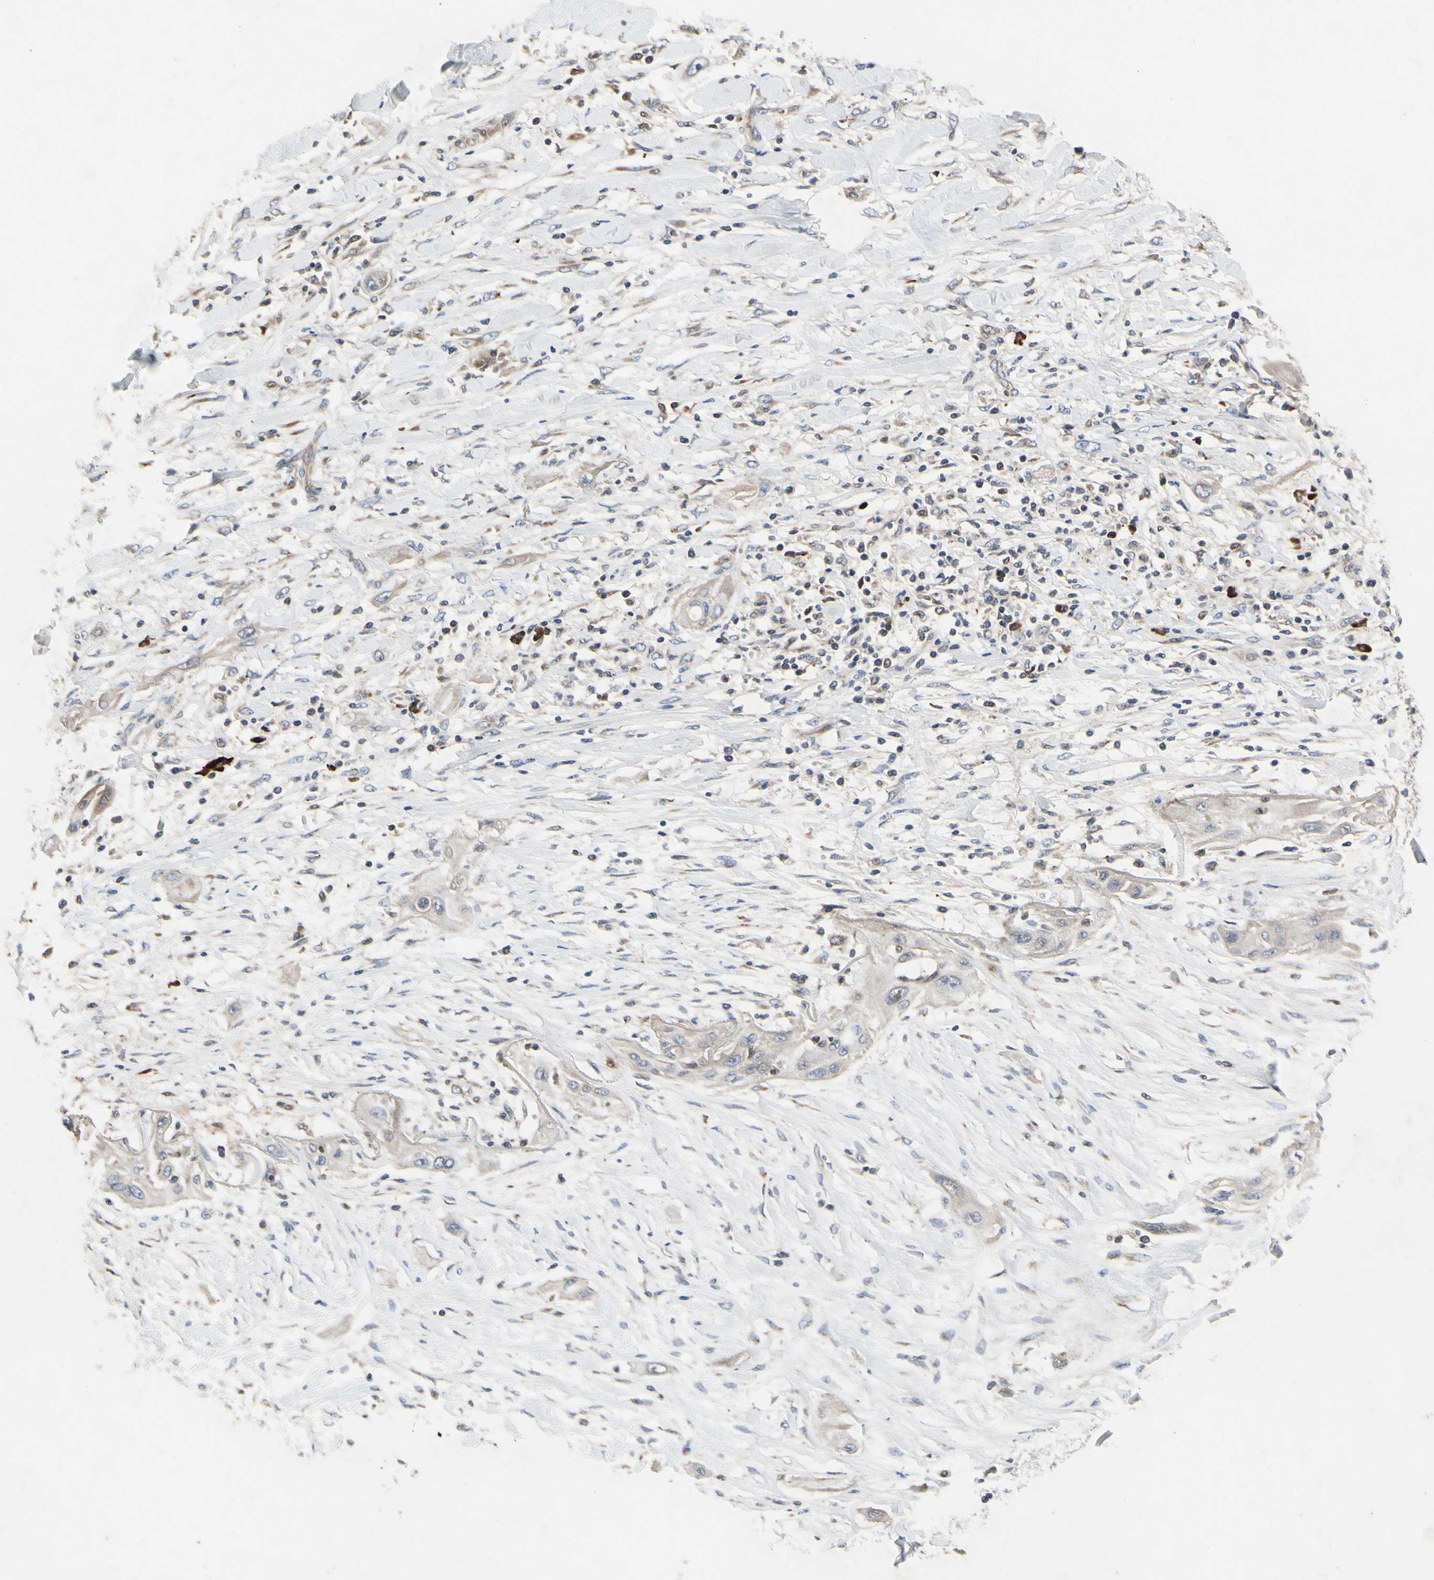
{"staining": {"intensity": "weak", "quantity": ">75%", "location": "cytoplasmic/membranous"}, "tissue": "lung cancer", "cell_type": "Tumor cells", "image_type": "cancer", "snomed": [{"axis": "morphology", "description": "Squamous cell carcinoma, NOS"}, {"axis": "topography", "description": "Lung"}], "caption": "Human squamous cell carcinoma (lung) stained for a protein (brown) shows weak cytoplasmic/membranous positive staining in approximately >75% of tumor cells.", "gene": "XIAP", "patient": {"sex": "female", "age": 47}}